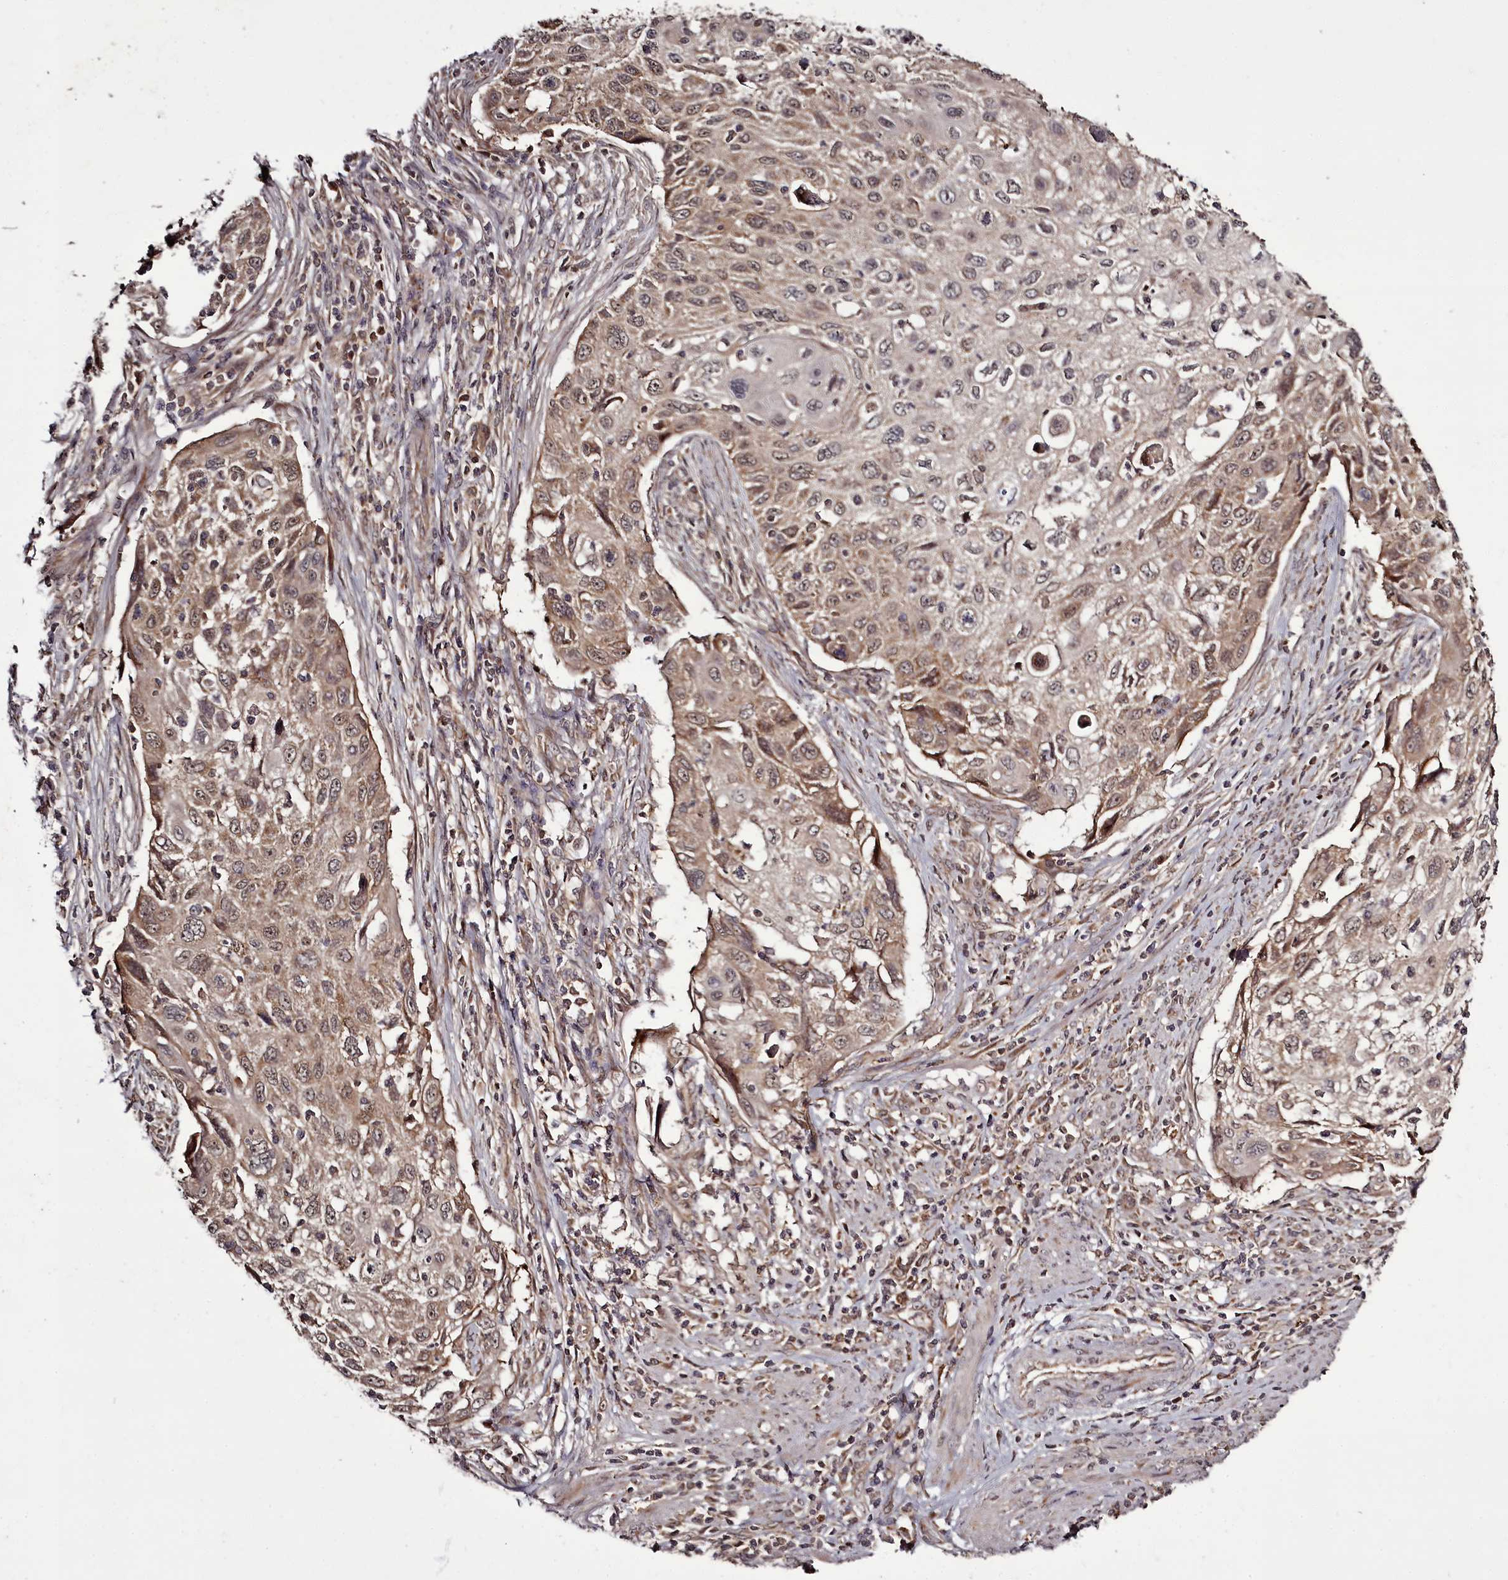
{"staining": {"intensity": "weak", "quantity": "25%-75%", "location": "cytoplasmic/membranous"}, "tissue": "cervical cancer", "cell_type": "Tumor cells", "image_type": "cancer", "snomed": [{"axis": "morphology", "description": "Squamous cell carcinoma, NOS"}, {"axis": "topography", "description": "Cervix"}], "caption": "Protein staining by immunohistochemistry demonstrates weak cytoplasmic/membranous positivity in about 25%-75% of tumor cells in cervical cancer (squamous cell carcinoma).", "gene": "PCBP2", "patient": {"sex": "female", "age": 70}}